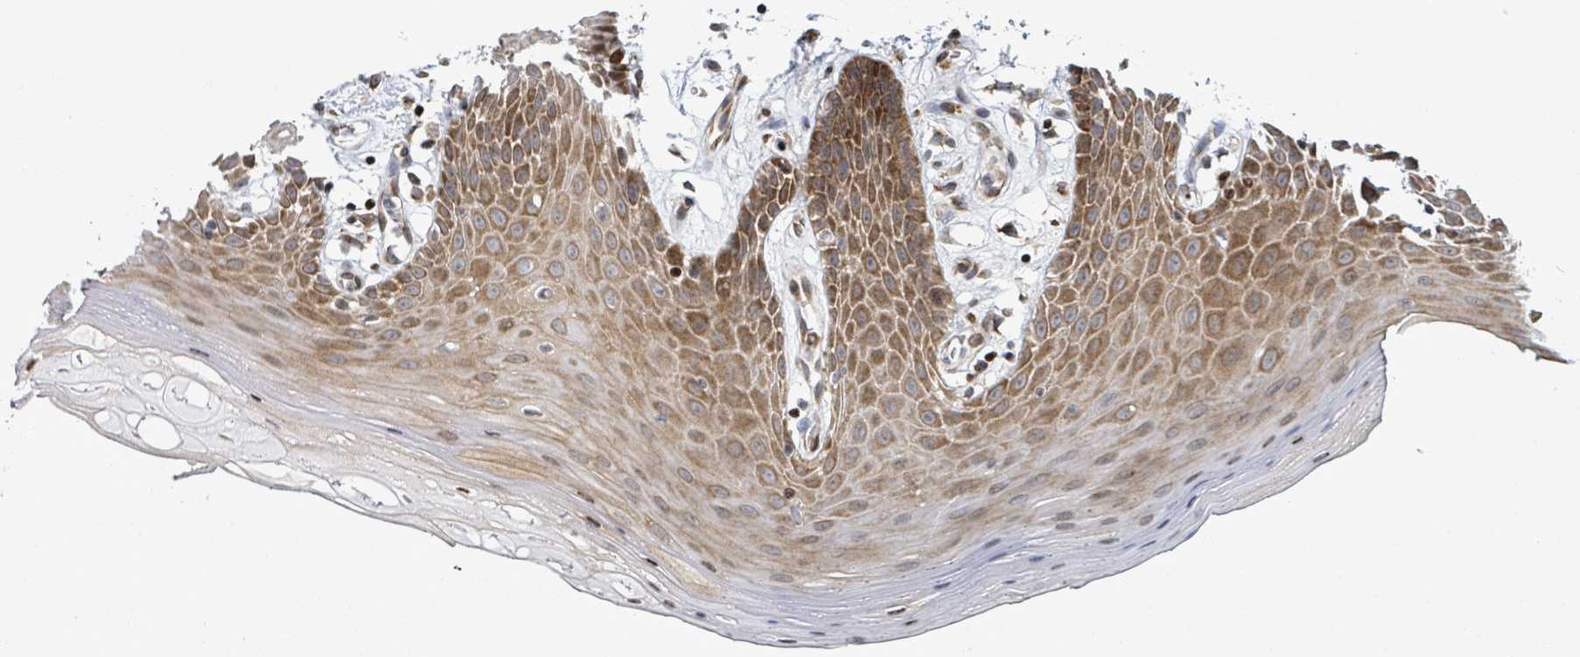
{"staining": {"intensity": "moderate", "quantity": ">75%", "location": "cytoplasmic/membranous,nuclear"}, "tissue": "oral mucosa", "cell_type": "Squamous epithelial cells", "image_type": "normal", "snomed": [{"axis": "morphology", "description": "Normal tissue, NOS"}, {"axis": "topography", "description": "Oral tissue"}, {"axis": "topography", "description": "Tounge, NOS"}], "caption": "Immunohistochemistry (IHC) photomicrograph of normal oral mucosa stained for a protein (brown), which reveals medium levels of moderate cytoplasmic/membranous,nuclear staining in approximately >75% of squamous epithelial cells.", "gene": "FNDC4", "patient": {"sex": "female", "age": 59}}